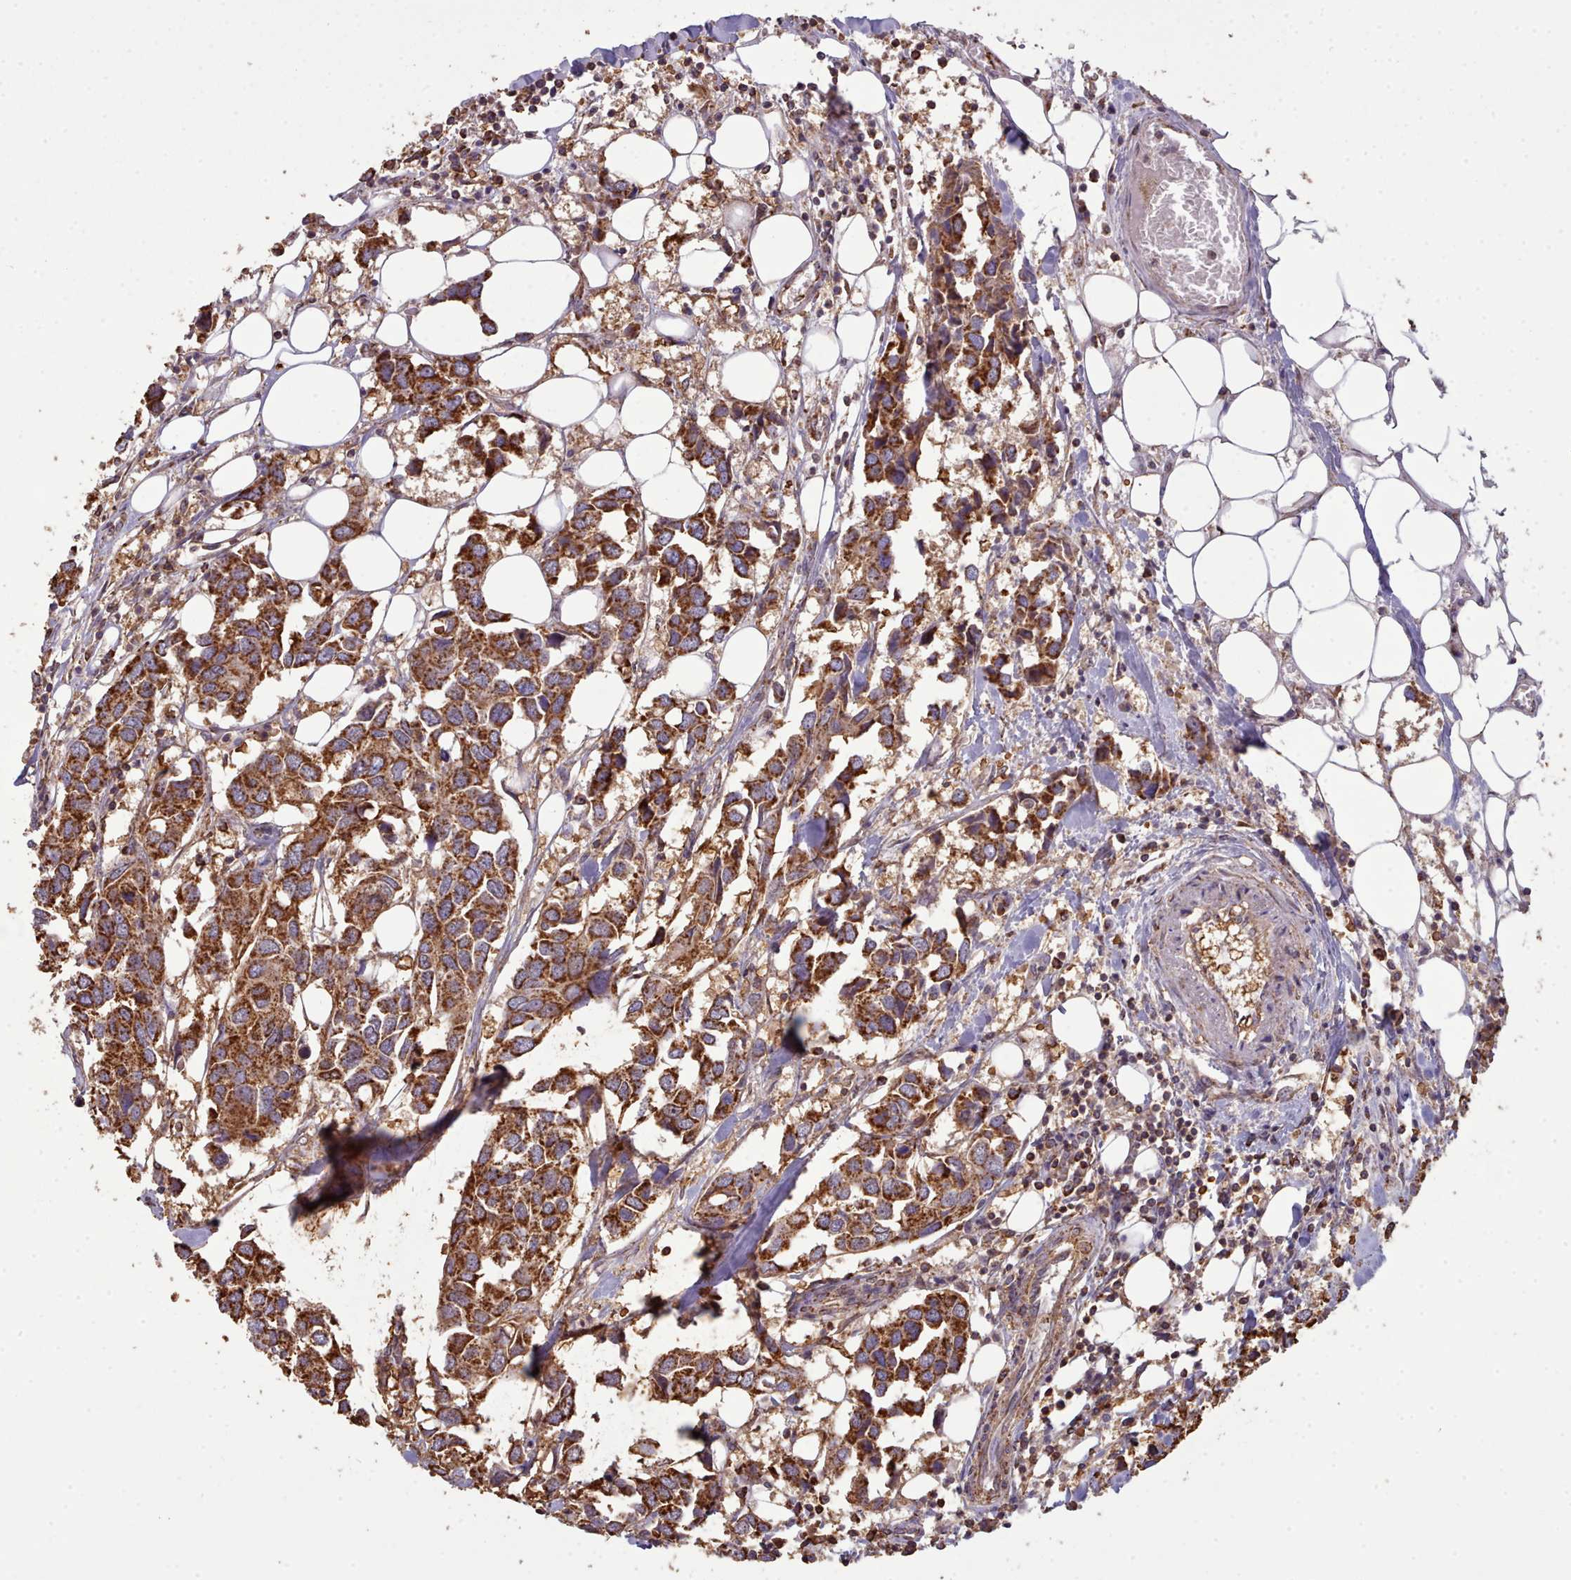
{"staining": {"intensity": "strong", "quantity": ">75%", "location": "cytoplasmic/membranous"}, "tissue": "breast cancer", "cell_type": "Tumor cells", "image_type": "cancer", "snomed": [{"axis": "morphology", "description": "Duct carcinoma"}, {"axis": "topography", "description": "Breast"}], "caption": "Human breast cancer (intraductal carcinoma) stained with a brown dye demonstrates strong cytoplasmic/membranous positive positivity in about >75% of tumor cells.", "gene": "METRN", "patient": {"sex": "female", "age": 83}}